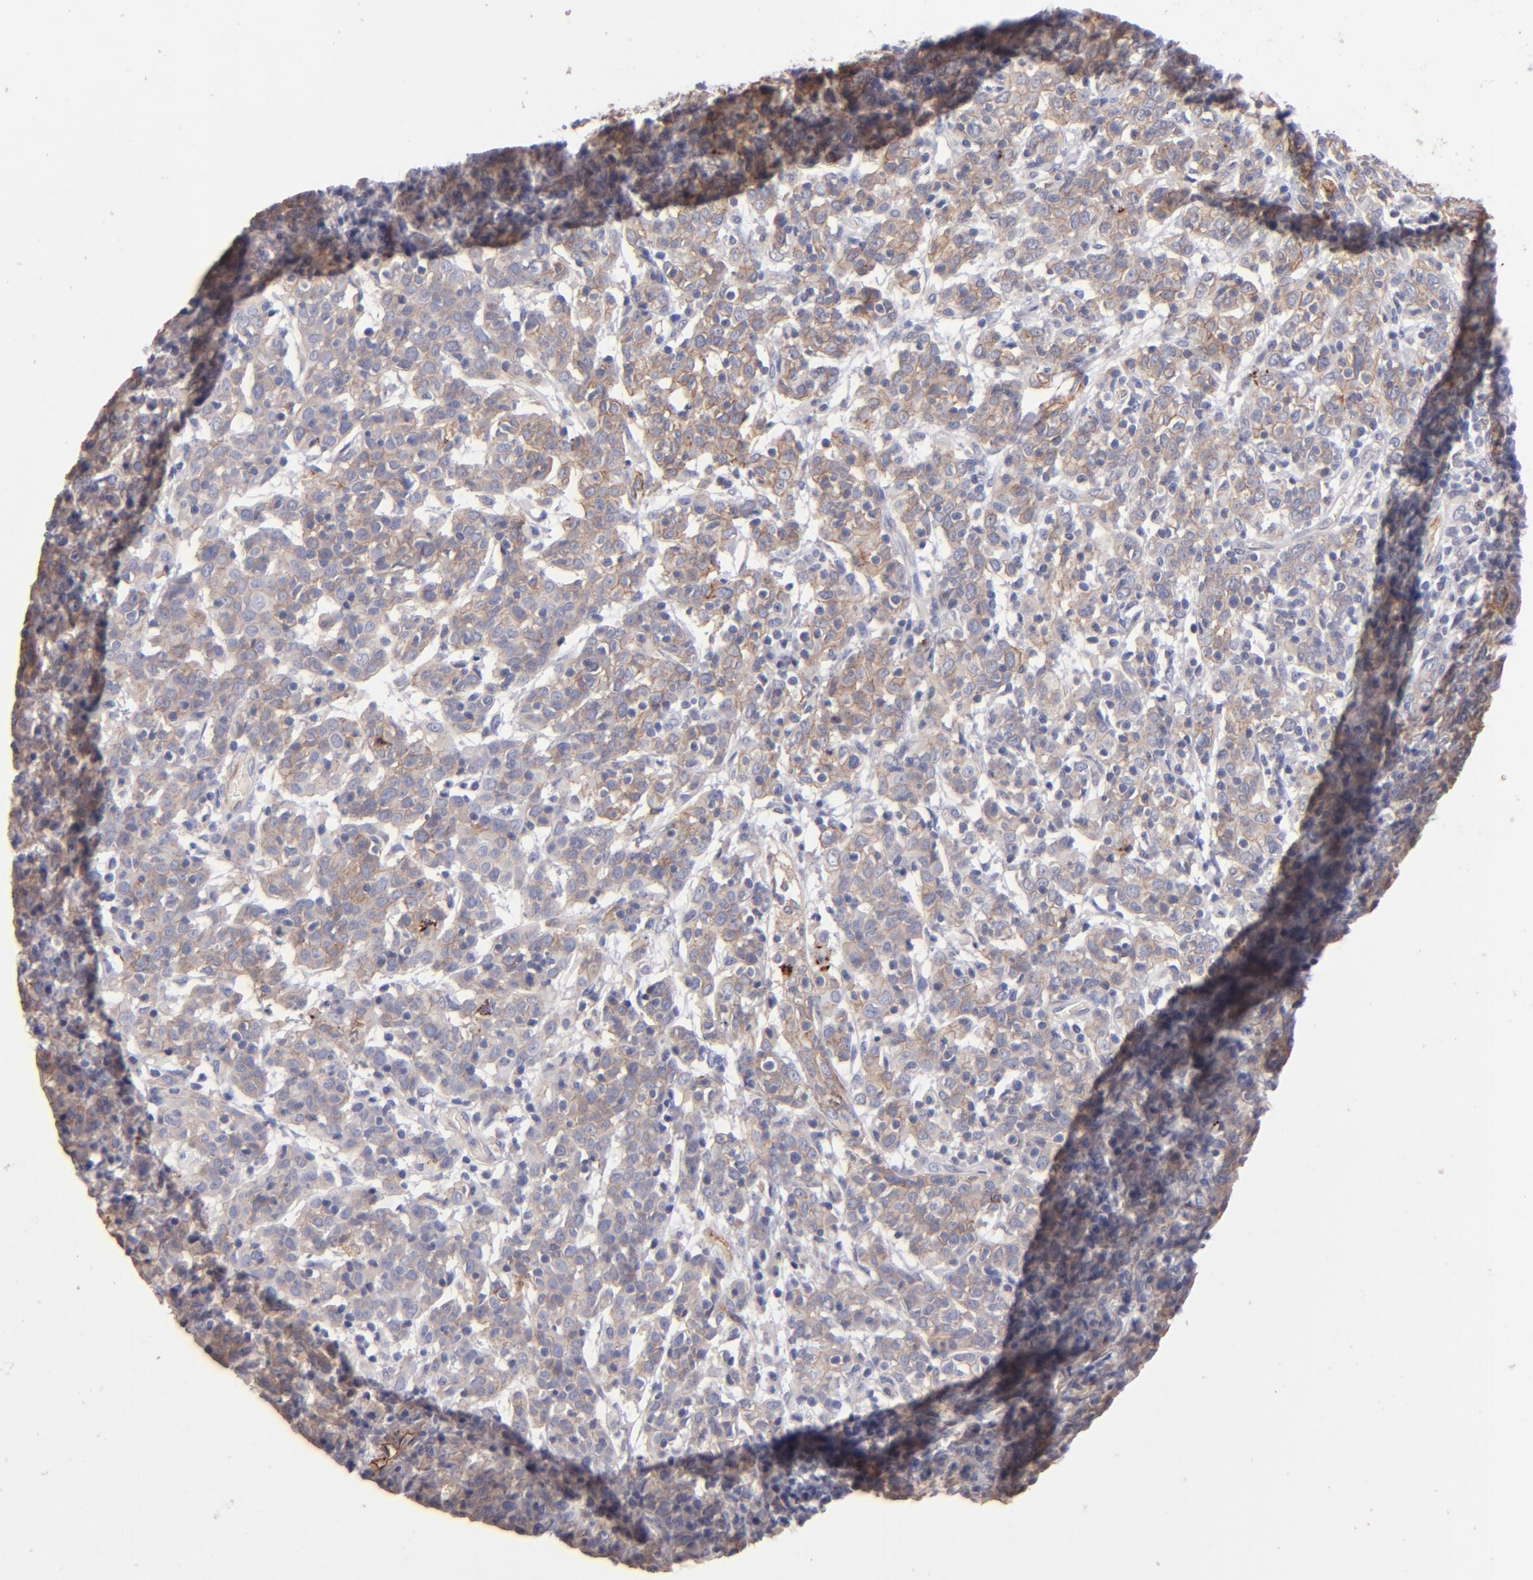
{"staining": {"intensity": "moderate", "quantity": "25%-75%", "location": "cytoplasmic/membranous"}, "tissue": "cervical cancer", "cell_type": "Tumor cells", "image_type": "cancer", "snomed": [{"axis": "morphology", "description": "Normal tissue, NOS"}, {"axis": "morphology", "description": "Squamous cell carcinoma, NOS"}, {"axis": "topography", "description": "Cervix"}], "caption": "Protein staining of cervical squamous cell carcinoma tissue reveals moderate cytoplasmic/membranous staining in about 25%-75% of tumor cells.", "gene": "CLDN5", "patient": {"sex": "female", "age": 67}}